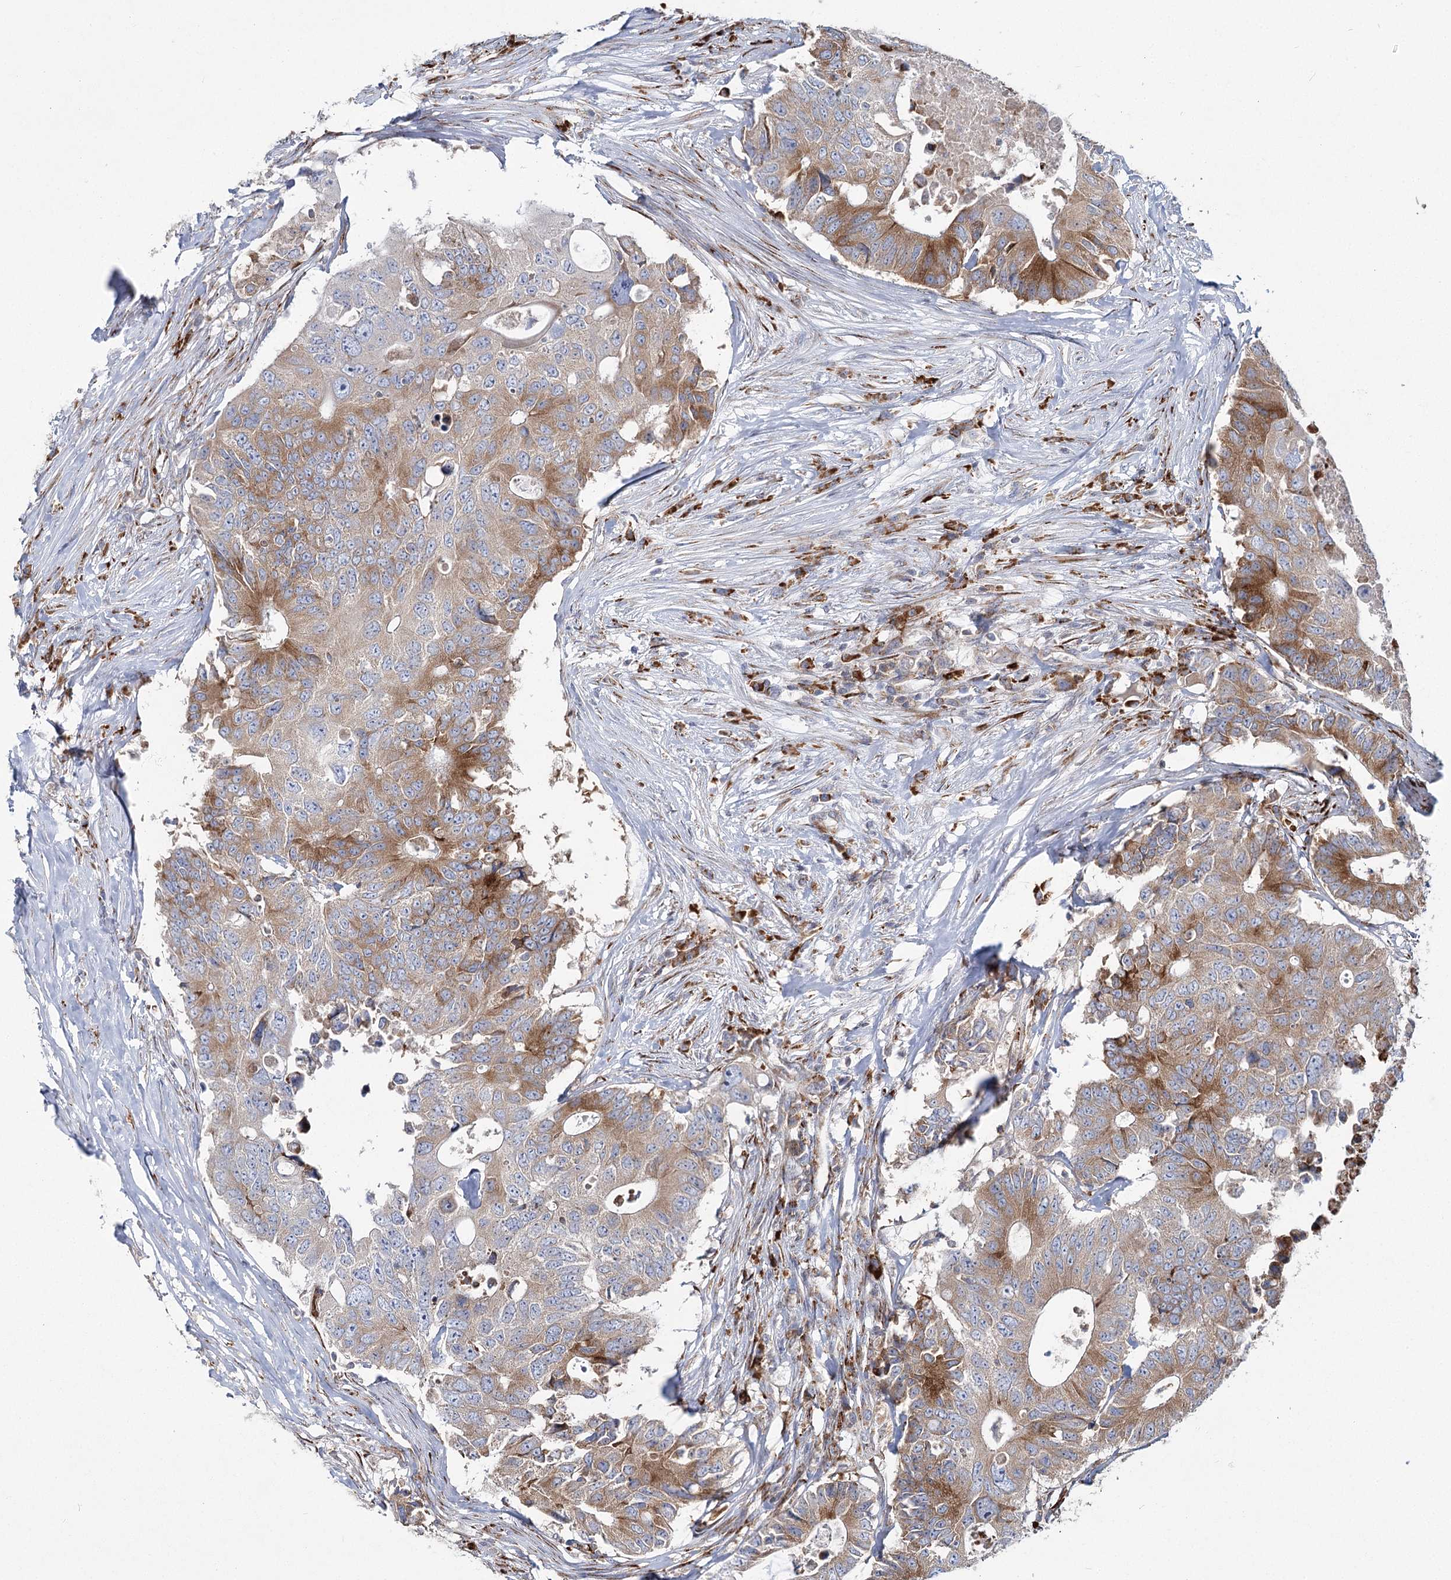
{"staining": {"intensity": "moderate", "quantity": "25%-75%", "location": "cytoplasmic/membranous"}, "tissue": "colorectal cancer", "cell_type": "Tumor cells", "image_type": "cancer", "snomed": [{"axis": "morphology", "description": "Adenocarcinoma, NOS"}, {"axis": "topography", "description": "Colon"}], "caption": "DAB (3,3'-diaminobenzidine) immunohistochemical staining of colorectal cancer (adenocarcinoma) reveals moderate cytoplasmic/membranous protein positivity in about 25%-75% of tumor cells.", "gene": "POGLUT1", "patient": {"sex": "male", "age": 71}}